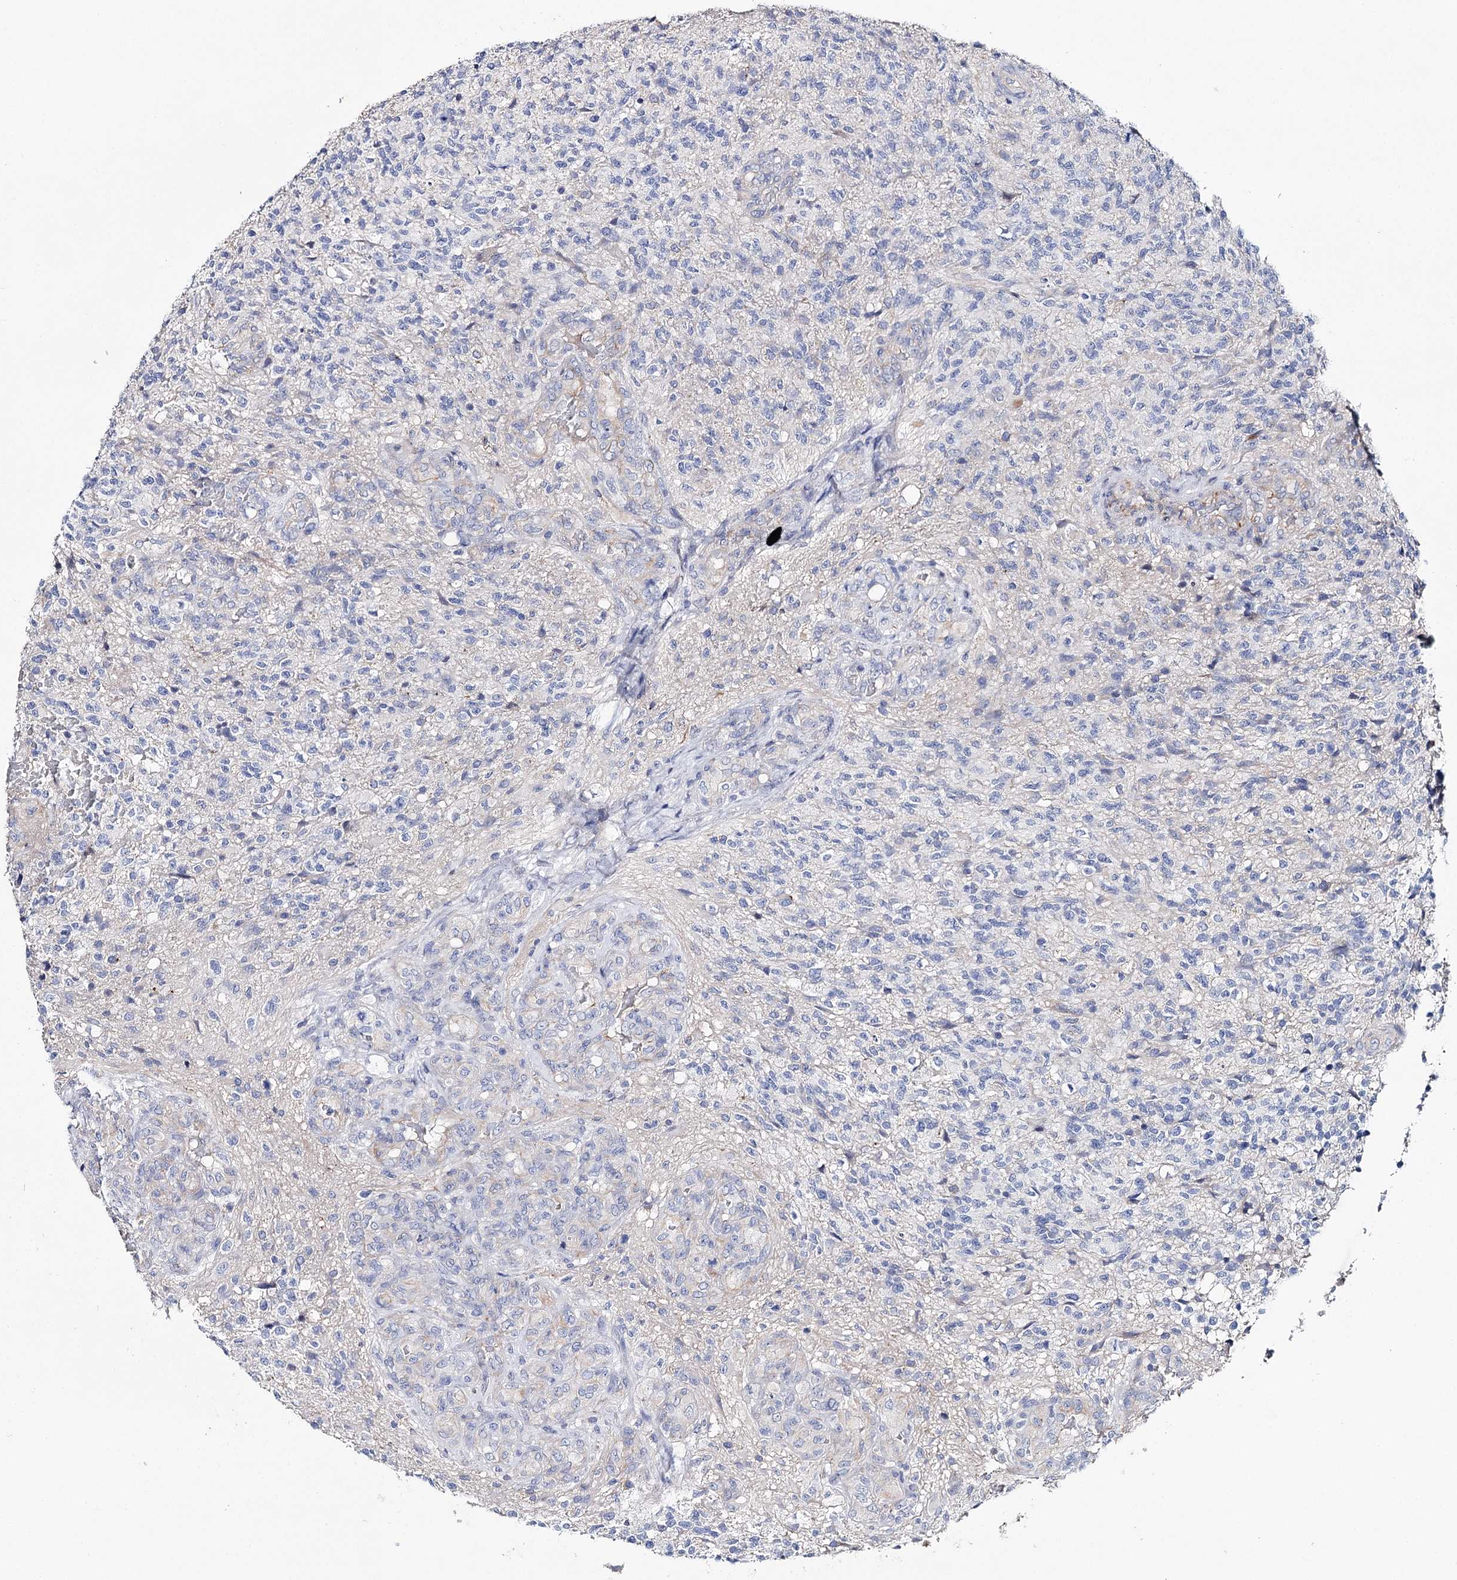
{"staining": {"intensity": "negative", "quantity": "none", "location": "none"}, "tissue": "glioma", "cell_type": "Tumor cells", "image_type": "cancer", "snomed": [{"axis": "morphology", "description": "Glioma, malignant, High grade"}, {"axis": "topography", "description": "Brain"}], "caption": "Immunohistochemical staining of human high-grade glioma (malignant) demonstrates no significant positivity in tumor cells. The staining is performed using DAB (3,3'-diaminobenzidine) brown chromogen with nuclei counter-stained in using hematoxylin.", "gene": "EPYC", "patient": {"sex": "male", "age": 56}}